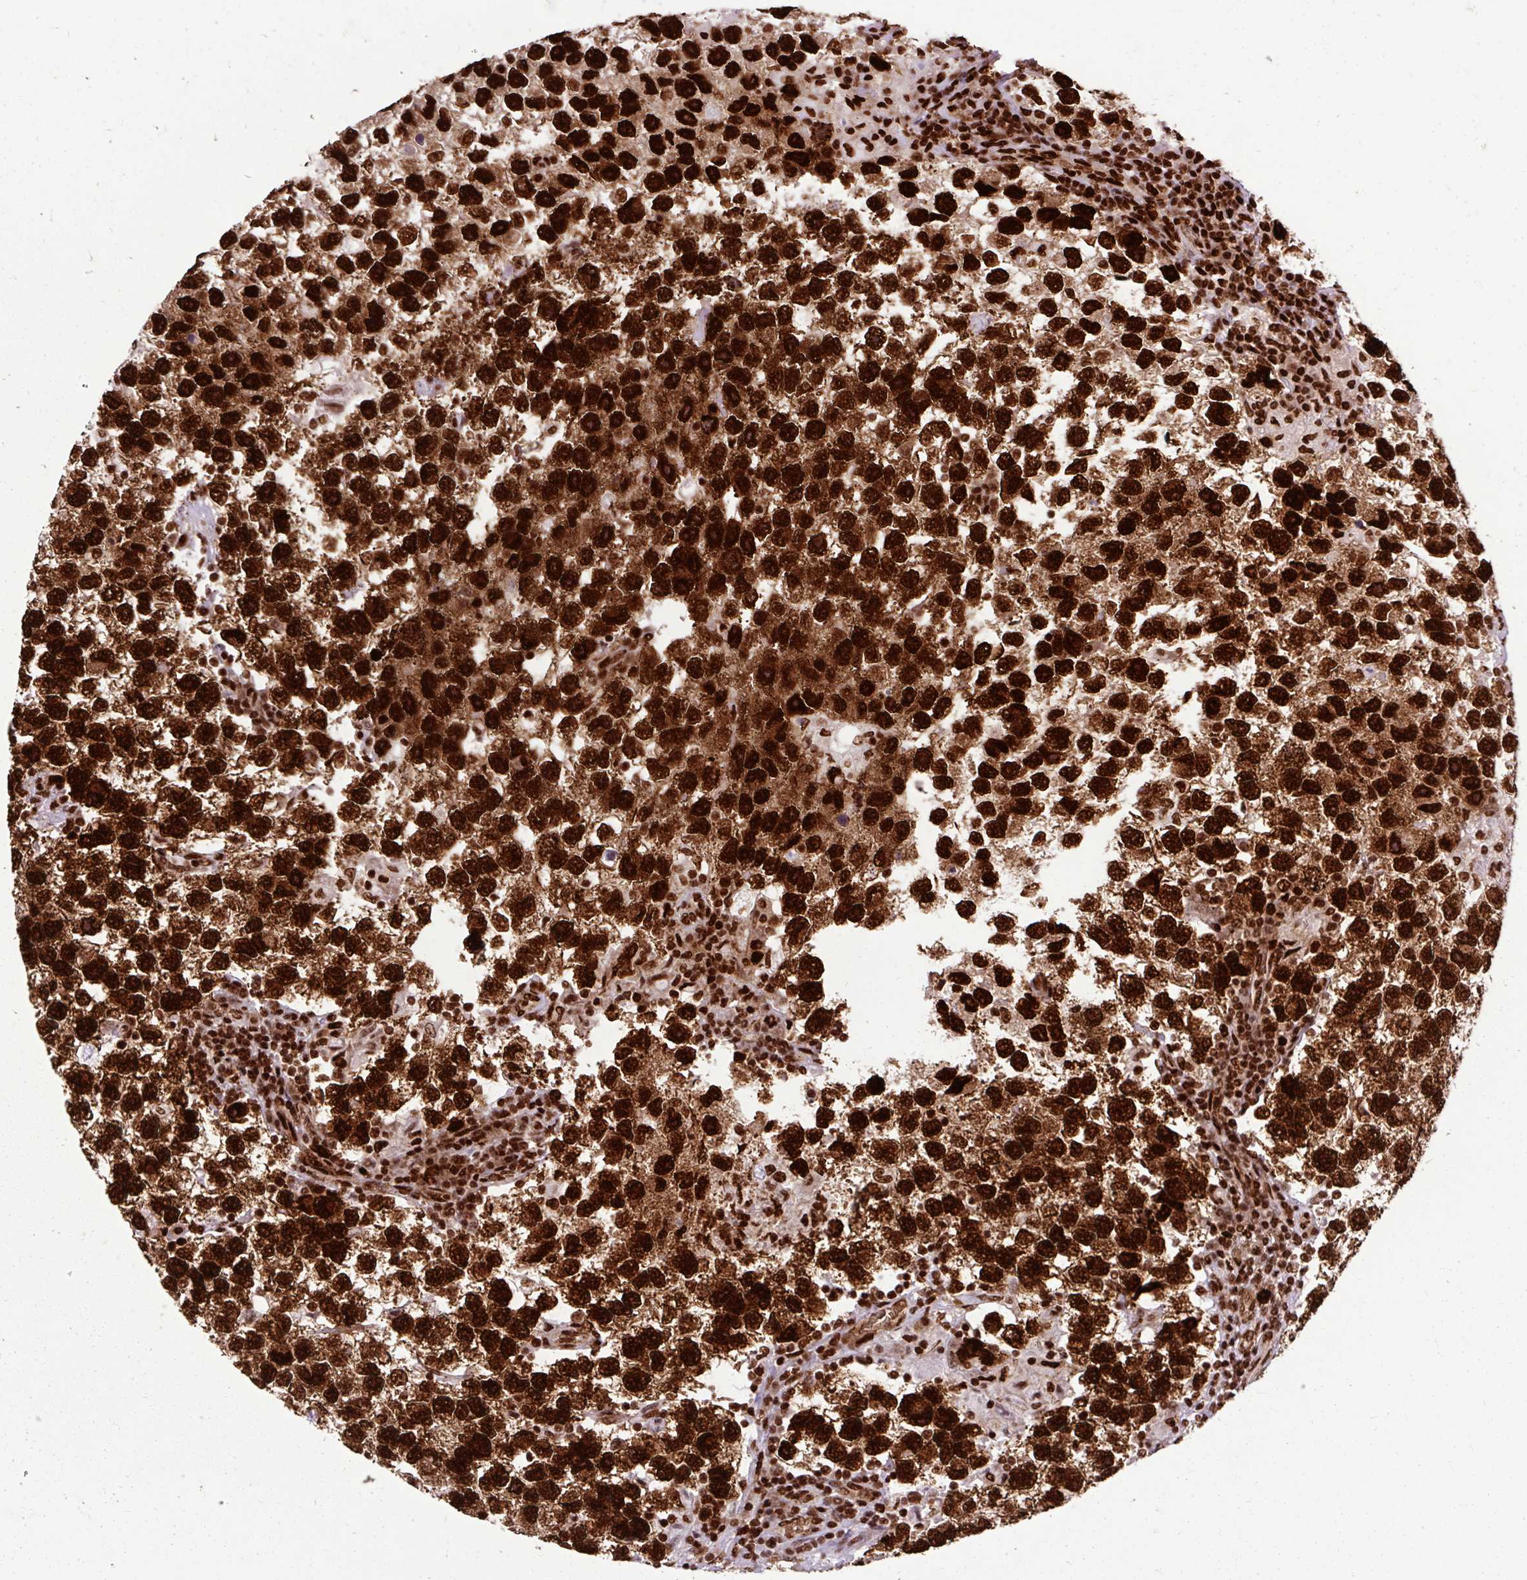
{"staining": {"intensity": "strong", "quantity": ">75%", "location": "nuclear"}, "tissue": "testis cancer", "cell_type": "Tumor cells", "image_type": "cancer", "snomed": [{"axis": "morphology", "description": "Seminoma, NOS"}, {"axis": "topography", "description": "Testis"}], "caption": "Testis seminoma stained with a protein marker exhibits strong staining in tumor cells.", "gene": "FUS", "patient": {"sex": "male", "age": 26}}